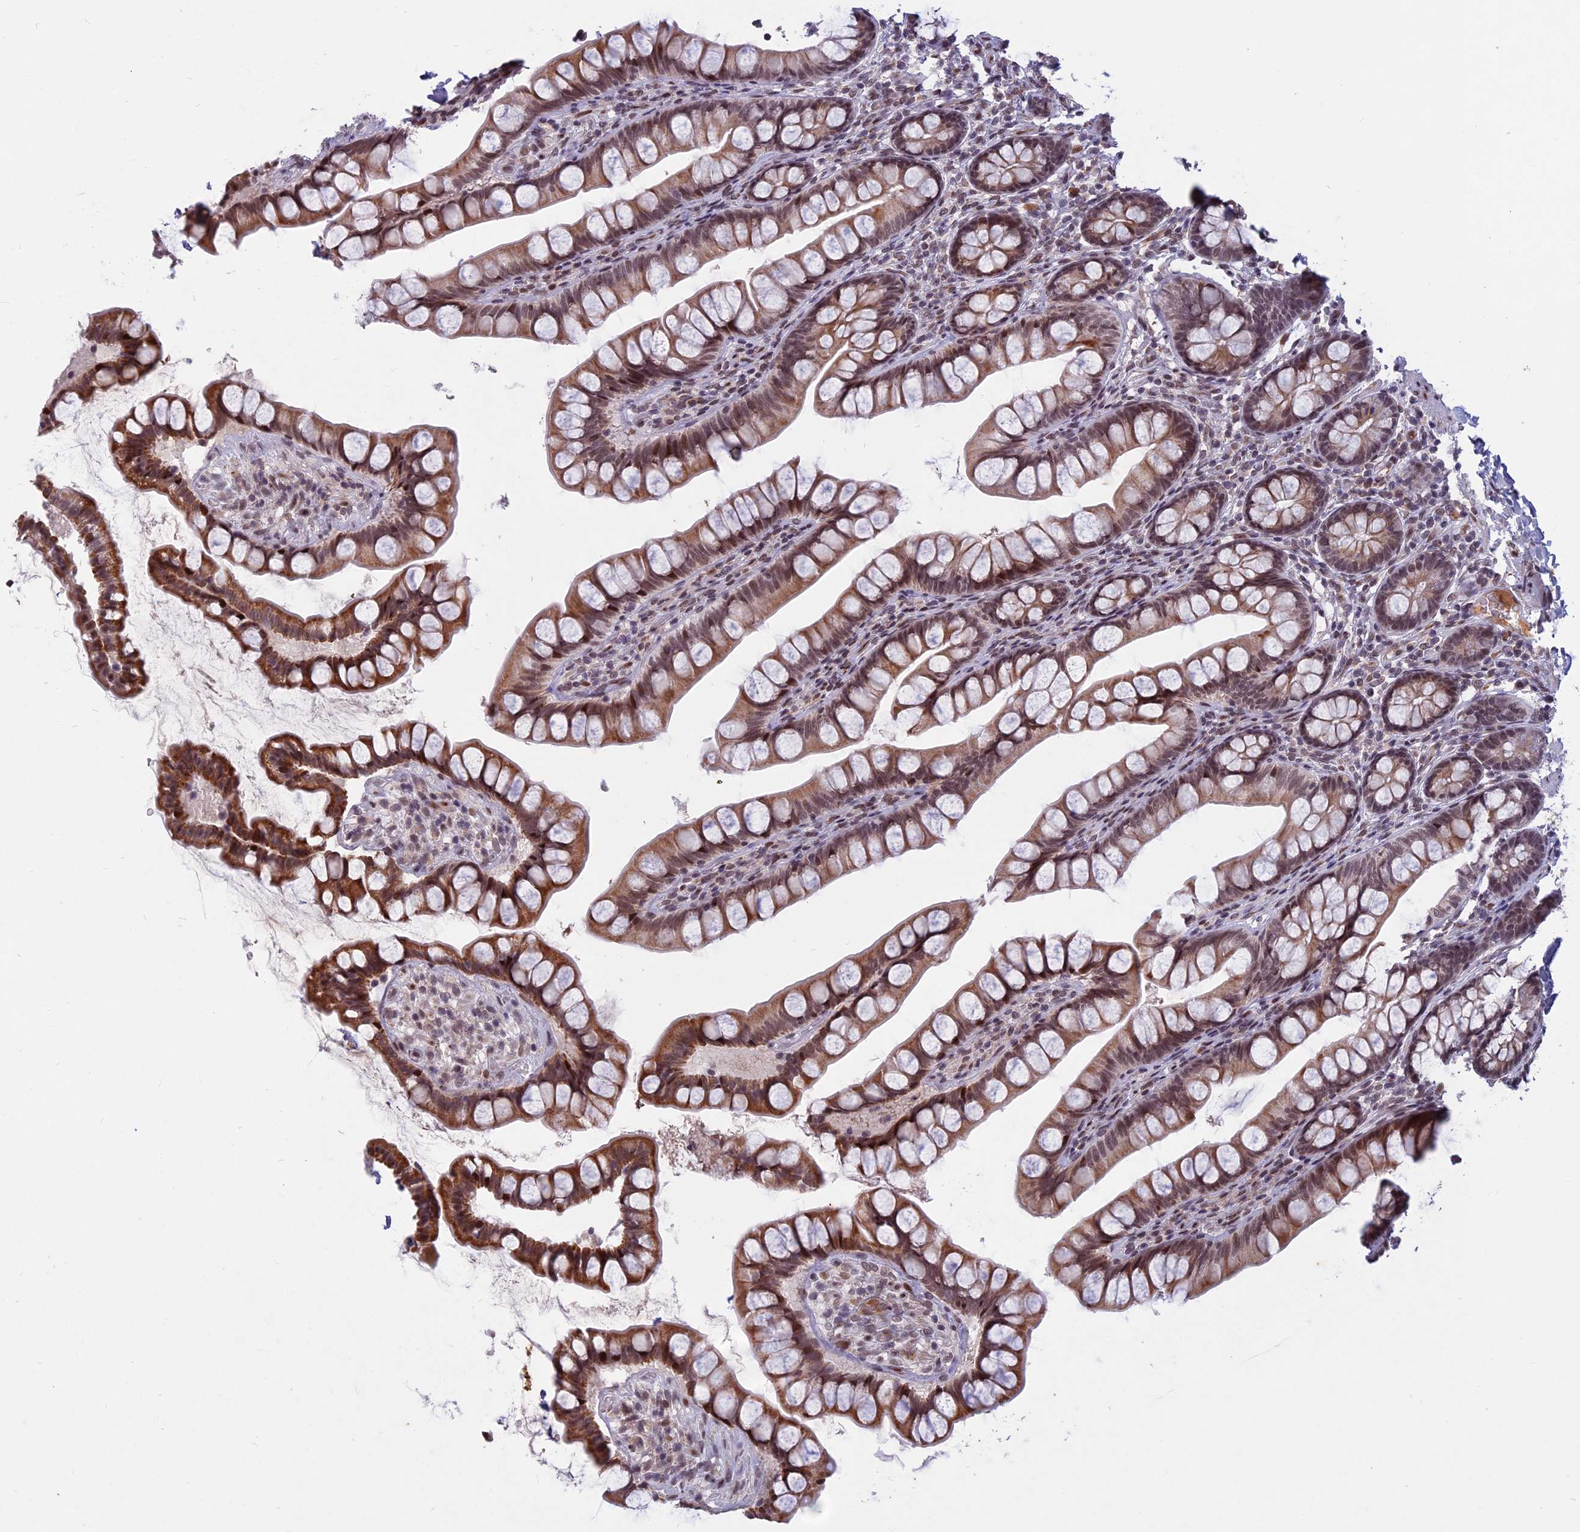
{"staining": {"intensity": "moderate", "quantity": ">75%", "location": "cytoplasmic/membranous,nuclear"}, "tissue": "small intestine", "cell_type": "Glandular cells", "image_type": "normal", "snomed": [{"axis": "morphology", "description": "Normal tissue, NOS"}, {"axis": "topography", "description": "Small intestine"}], "caption": "Immunohistochemical staining of unremarkable human small intestine shows >75% levels of moderate cytoplasmic/membranous,nuclear protein expression in about >75% of glandular cells.", "gene": "CDC7", "patient": {"sex": "male", "age": 70}}